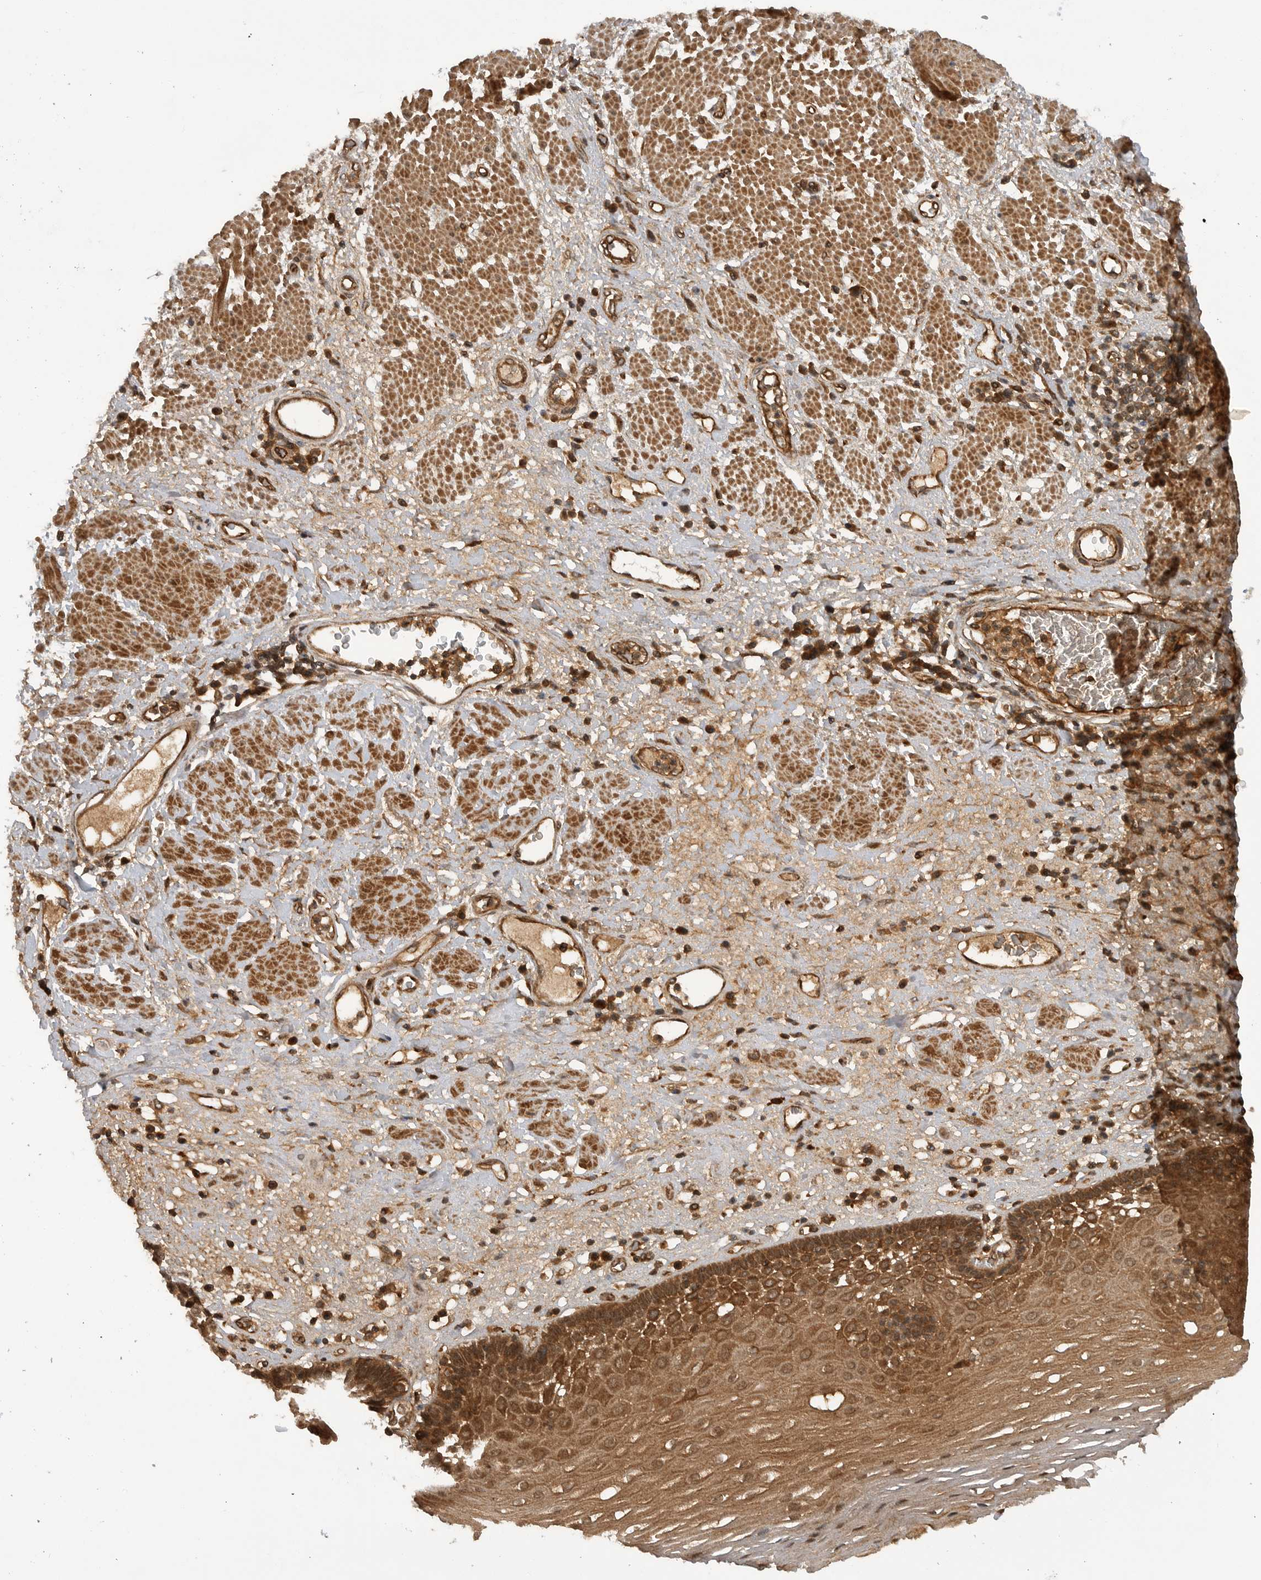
{"staining": {"intensity": "strong", "quantity": ">75%", "location": "cytoplasmic/membranous"}, "tissue": "esophagus", "cell_type": "Squamous epithelial cells", "image_type": "normal", "snomed": [{"axis": "morphology", "description": "Normal tissue, NOS"}, {"axis": "morphology", "description": "Adenocarcinoma, NOS"}, {"axis": "topography", "description": "Esophagus"}], "caption": "A brown stain highlights strong cytoplasmic/membranous expression of a protein in squamous epithelial cells of benign esophagus.", "gene": "PRDX4", "patient": {"sex": "male", "age": 62}}